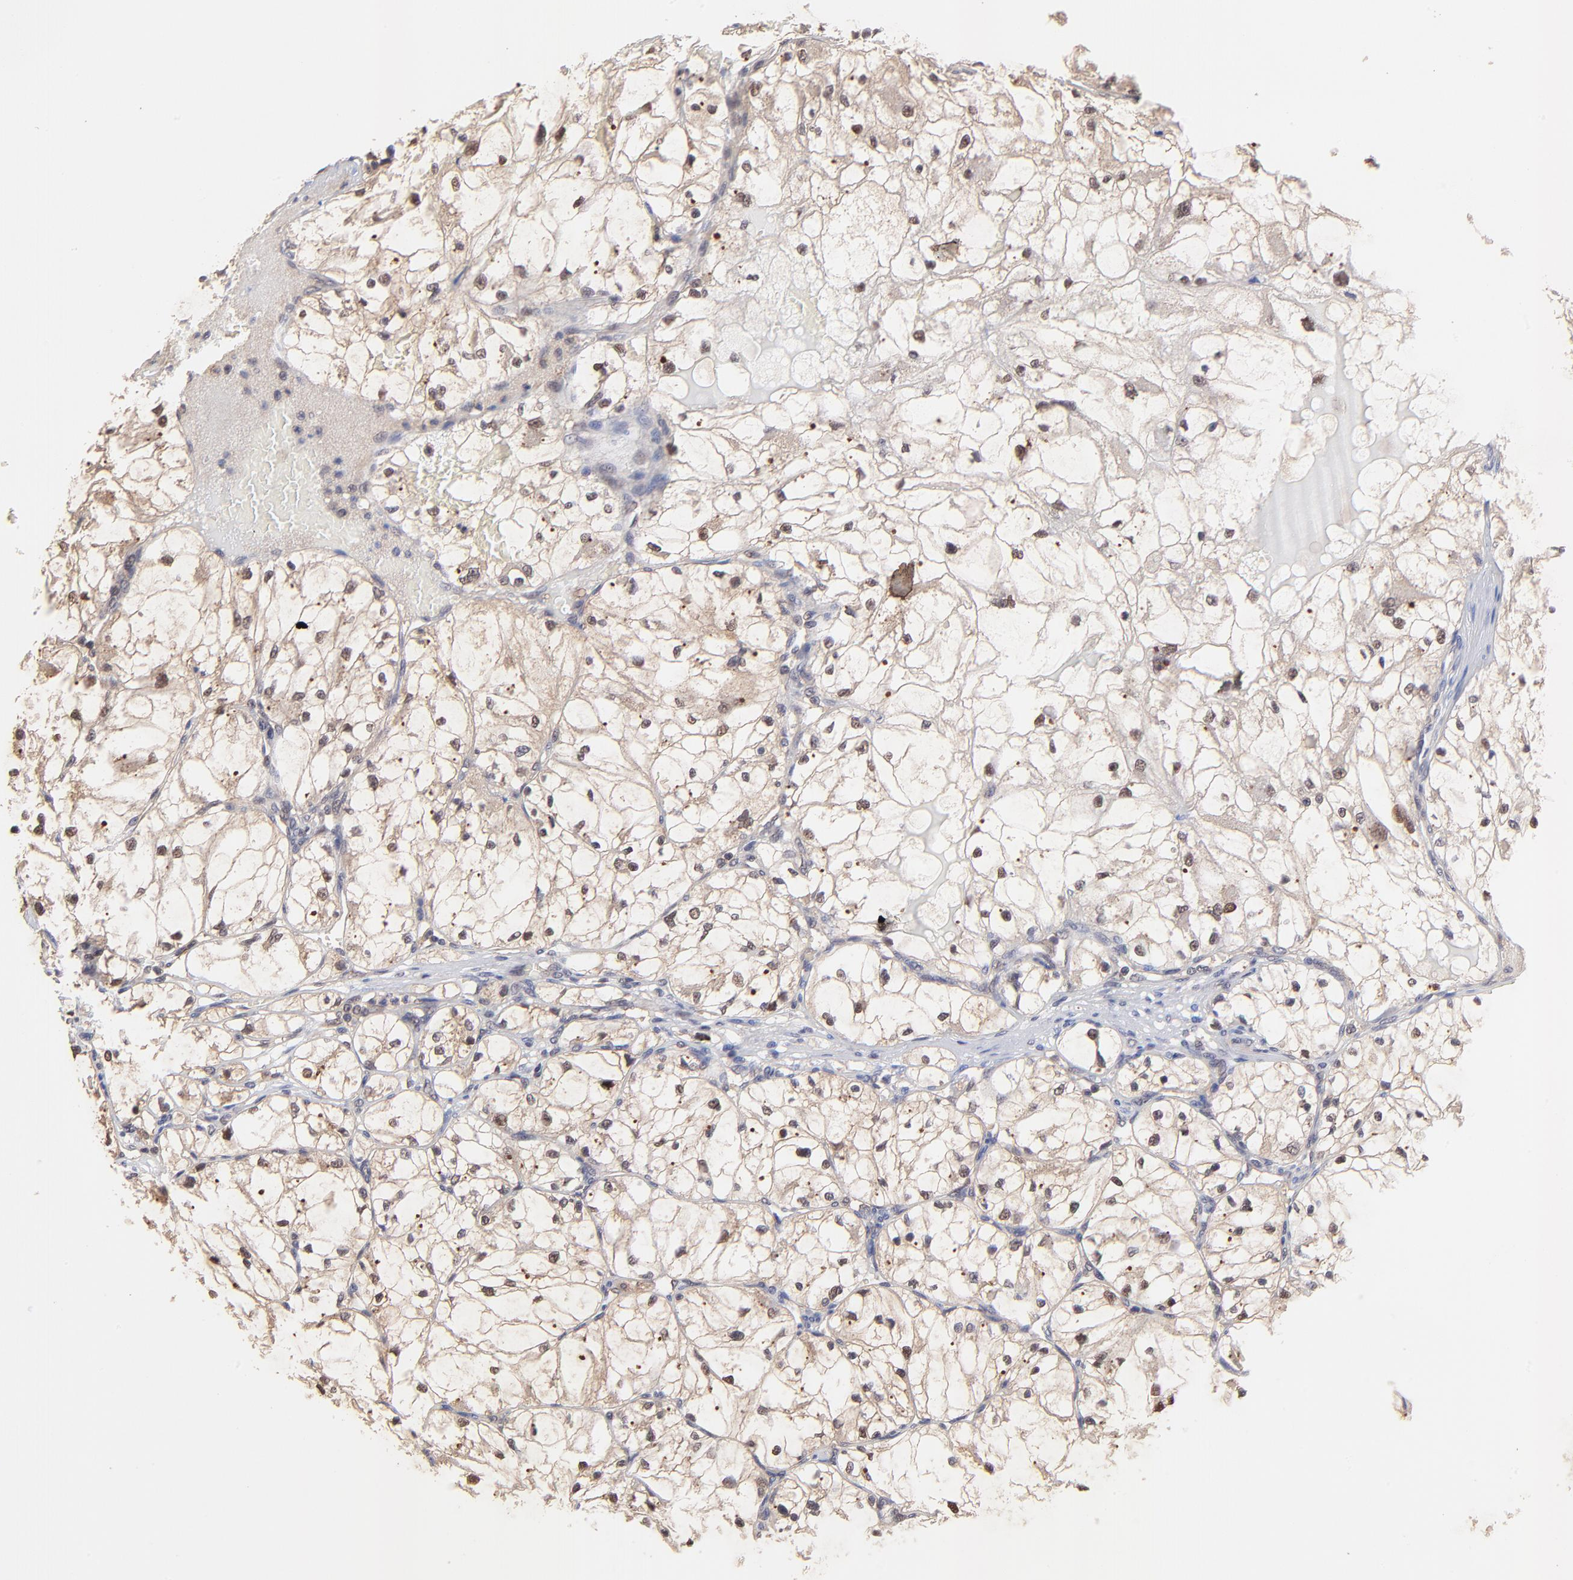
{"staining": {"intensity": "moderate", "quantity": "25%-75%", "location": "cytoplasmic/membranous,nuclear"}, "tissue": "renal cancer", "cell_type": "Tumor cells", "image_type": "cancer", "snomed": [{"axis": "morphology", "description": "Adenocarcinoma, NOS"}, {"axis": "topography", "description": "Kidney"}], "caption": "A brown stain labels moderate cytoplasmic/membranous and nuclear staining of a protein in renal cancer tumor cells.", "gene": "PSMA6", "patient": {"sex": "male", "age": 61}}